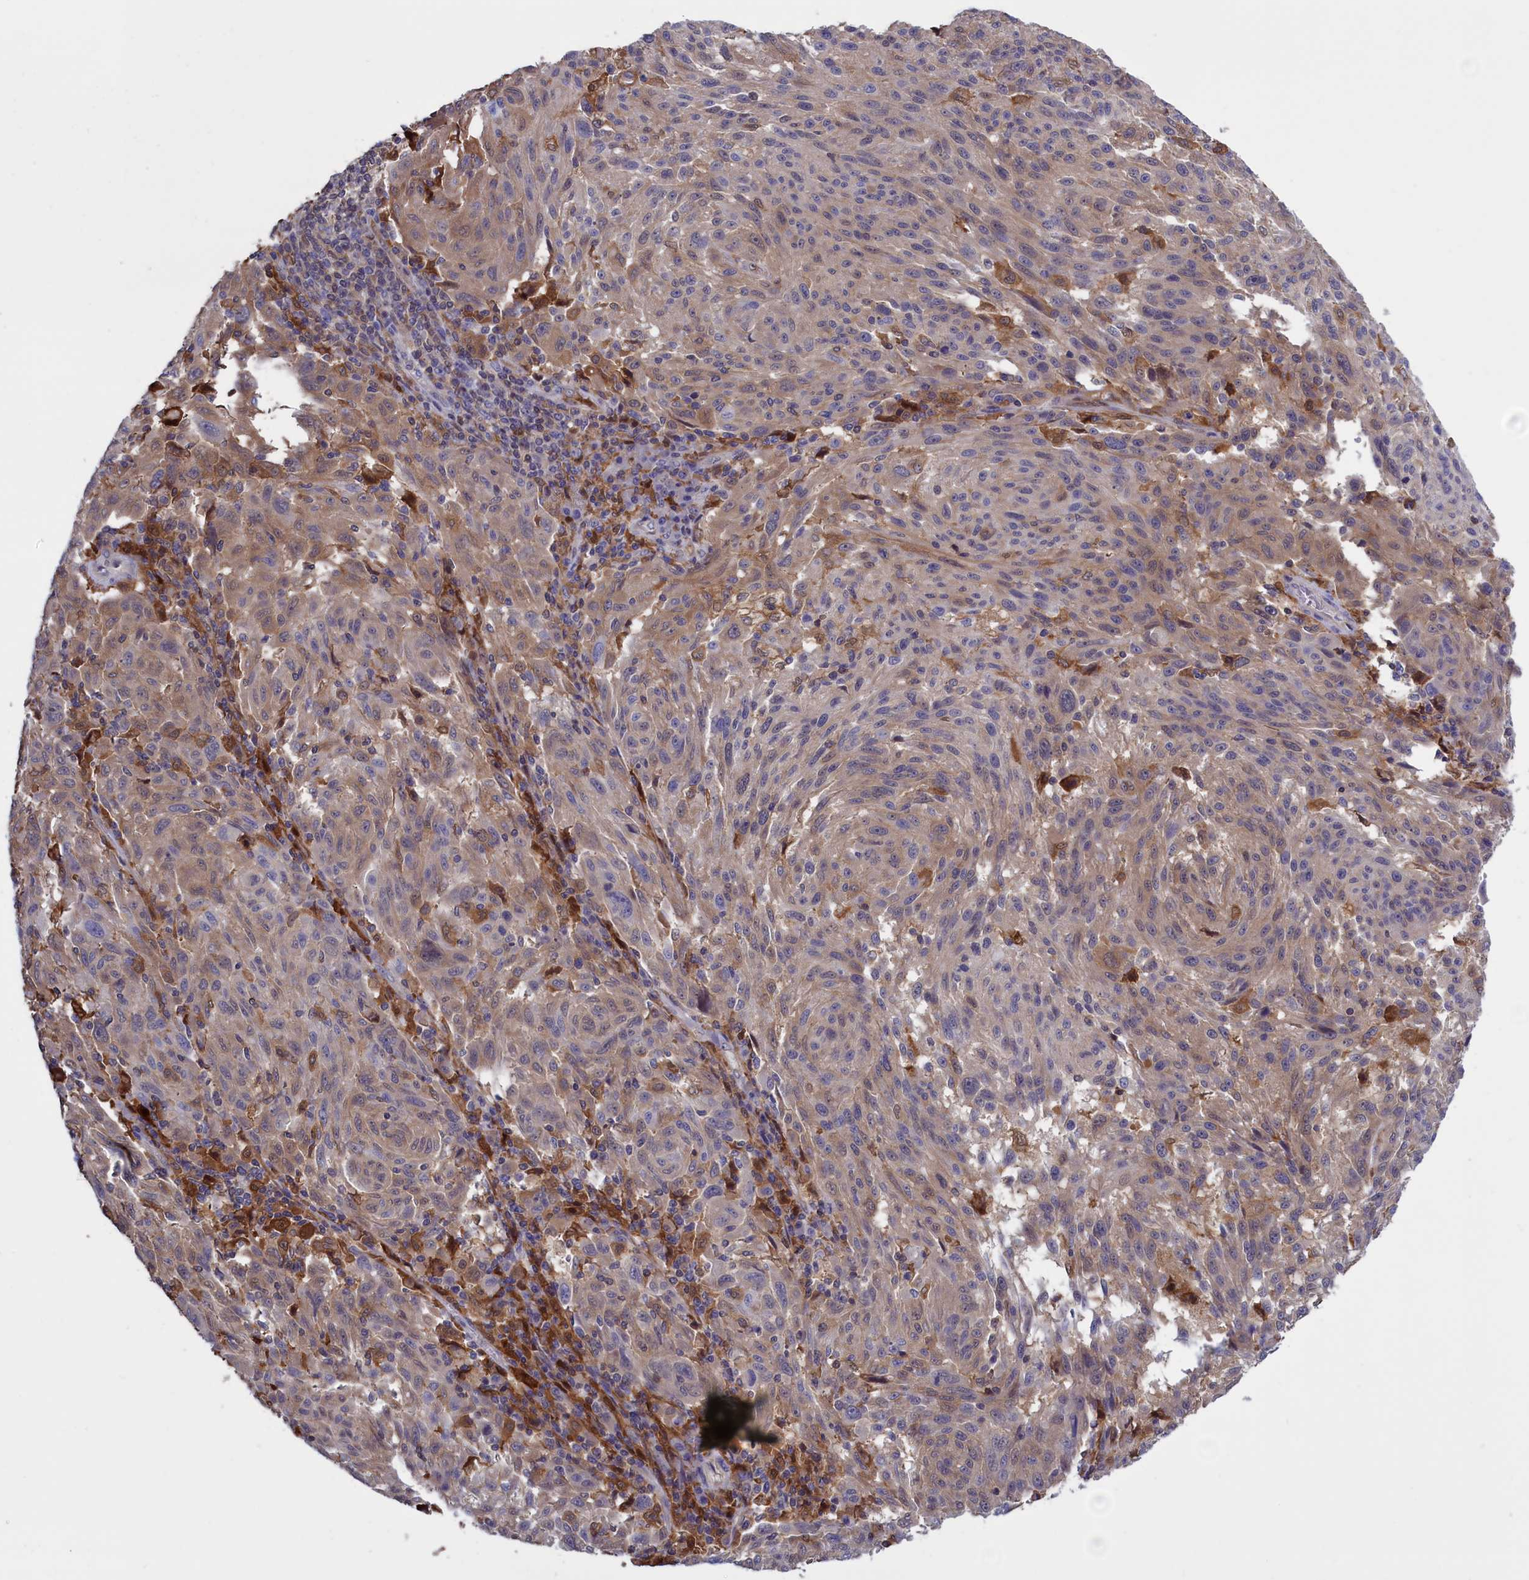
{"staining": {"intensity": "weak", "quantity": ">75%", "location": "cytoplasmic/membranous"}, "tissue": "melanoma", "cell_type": "Tumor cells", "image_type": "cancer", "snomed": [{"axis": "morphology", "description": "Malignant melanoma, NOS"}, {"axis": "topography", "description": "Skin"}], "caption": "The photomicrograph demonstrates staining of melanoma, revealing weak cytoplasmic/membranous protein positivity (brown color) within tumor cells.", "gene": "ARHGAP18", "patient": {"sex": "male", "age": 53}}